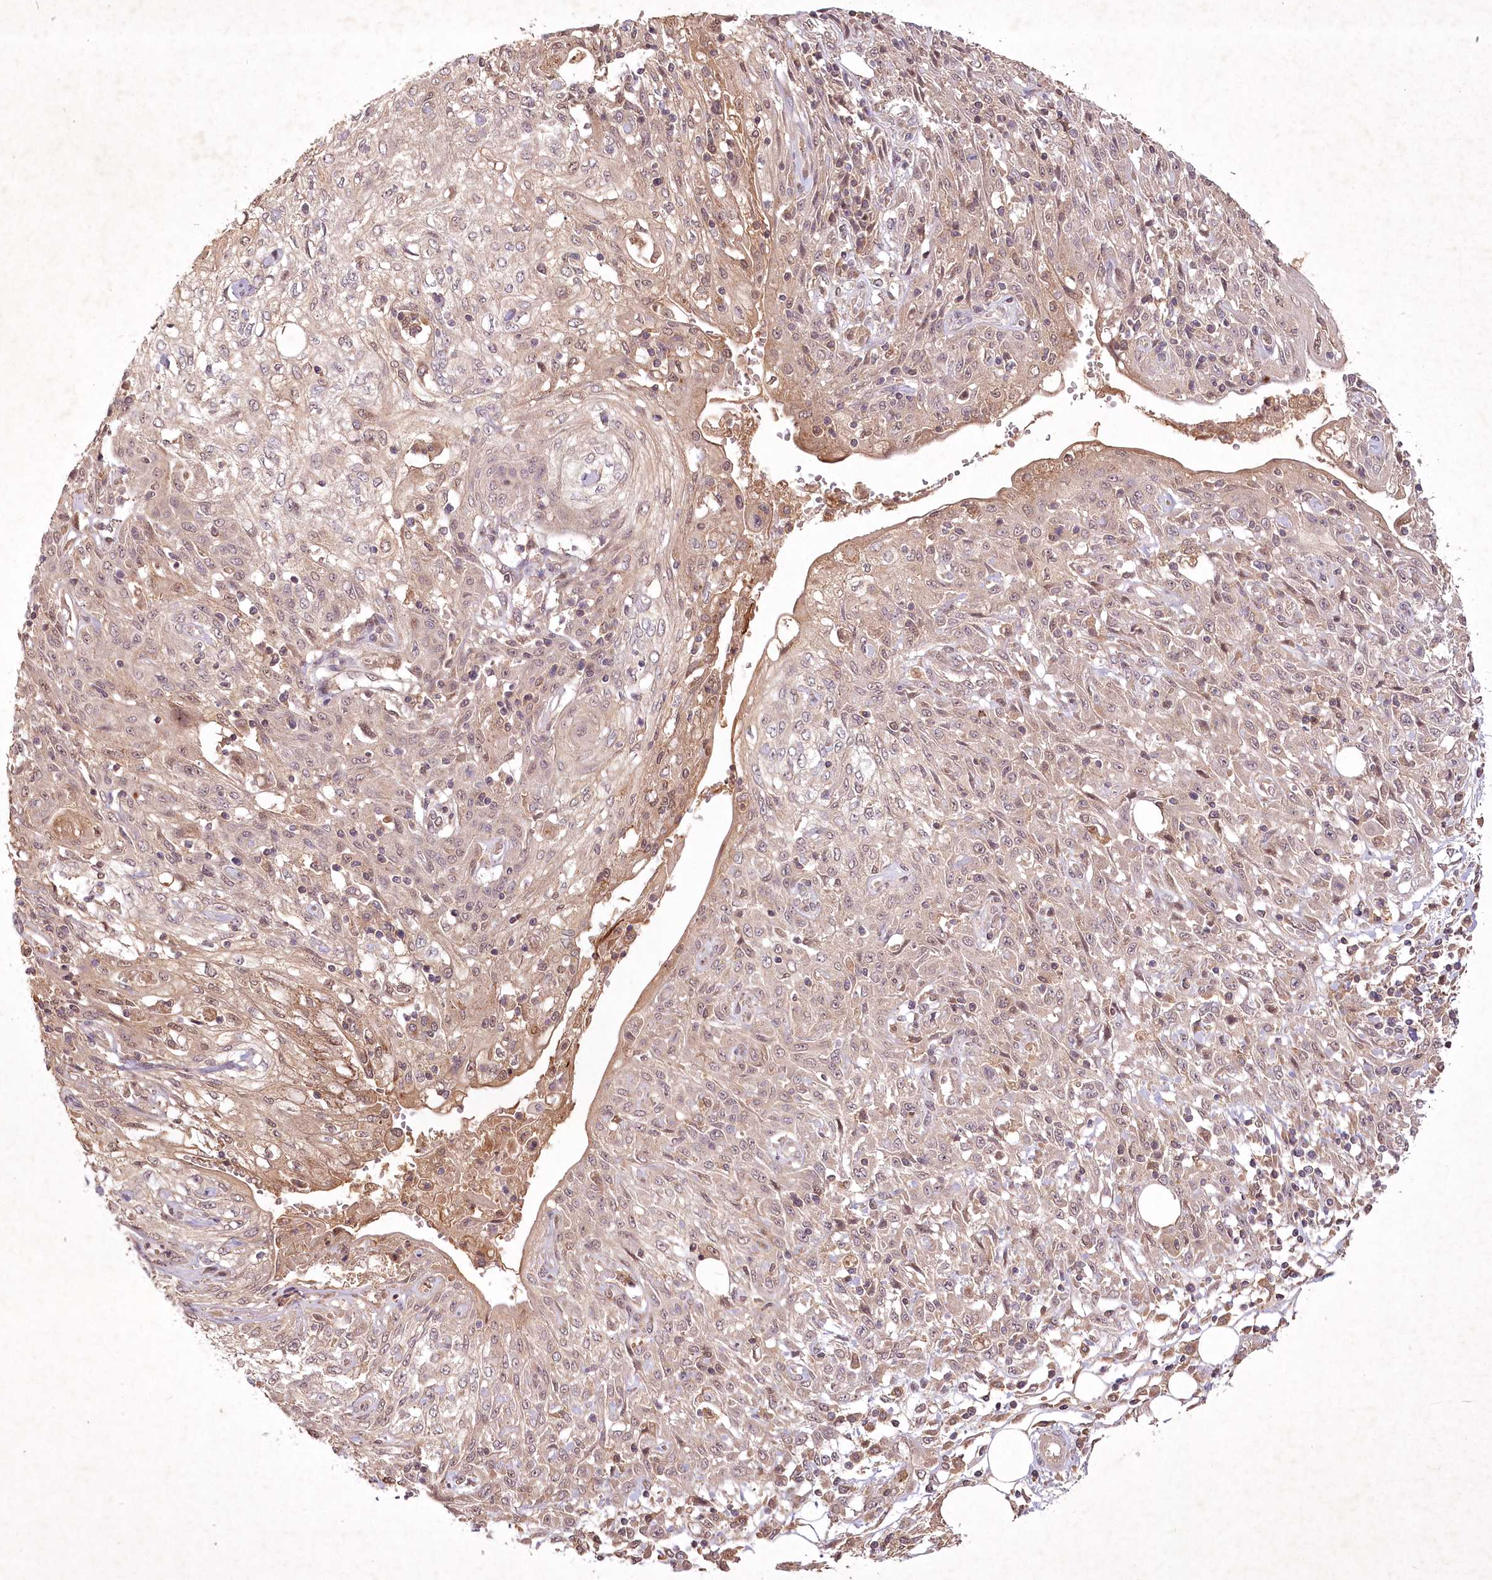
{"staining": {"intensity": "weak", "quantity": "<25%", "location": "cytoplasmic/membranous"}, "tissue": "skin cancer", "cell_type": "Tumor cells", "image_type": "cancer", "snomed": [{"axis": "morphology", "description": "Squamous cell carcinoma, NOS"}, {"axis": "morphology", "description": "Squamous cell carcinoma, metastatic, NOS"}, {"axis": "topography", "description": "Skin"}, {"axis": "topography", "description": "Lymph node"}], "caption": "IHC of human skin cancer reveals no staining in tumor cells. (Stains: DAB (3,3'-diaminobenzidine) immunohistochemistry with hematoxylin counter stain, Microscopy: brightfield microscopy at high magnification).", "gene": "IRAK1BP1", "patient": {"sex": "male", "age": 75}}